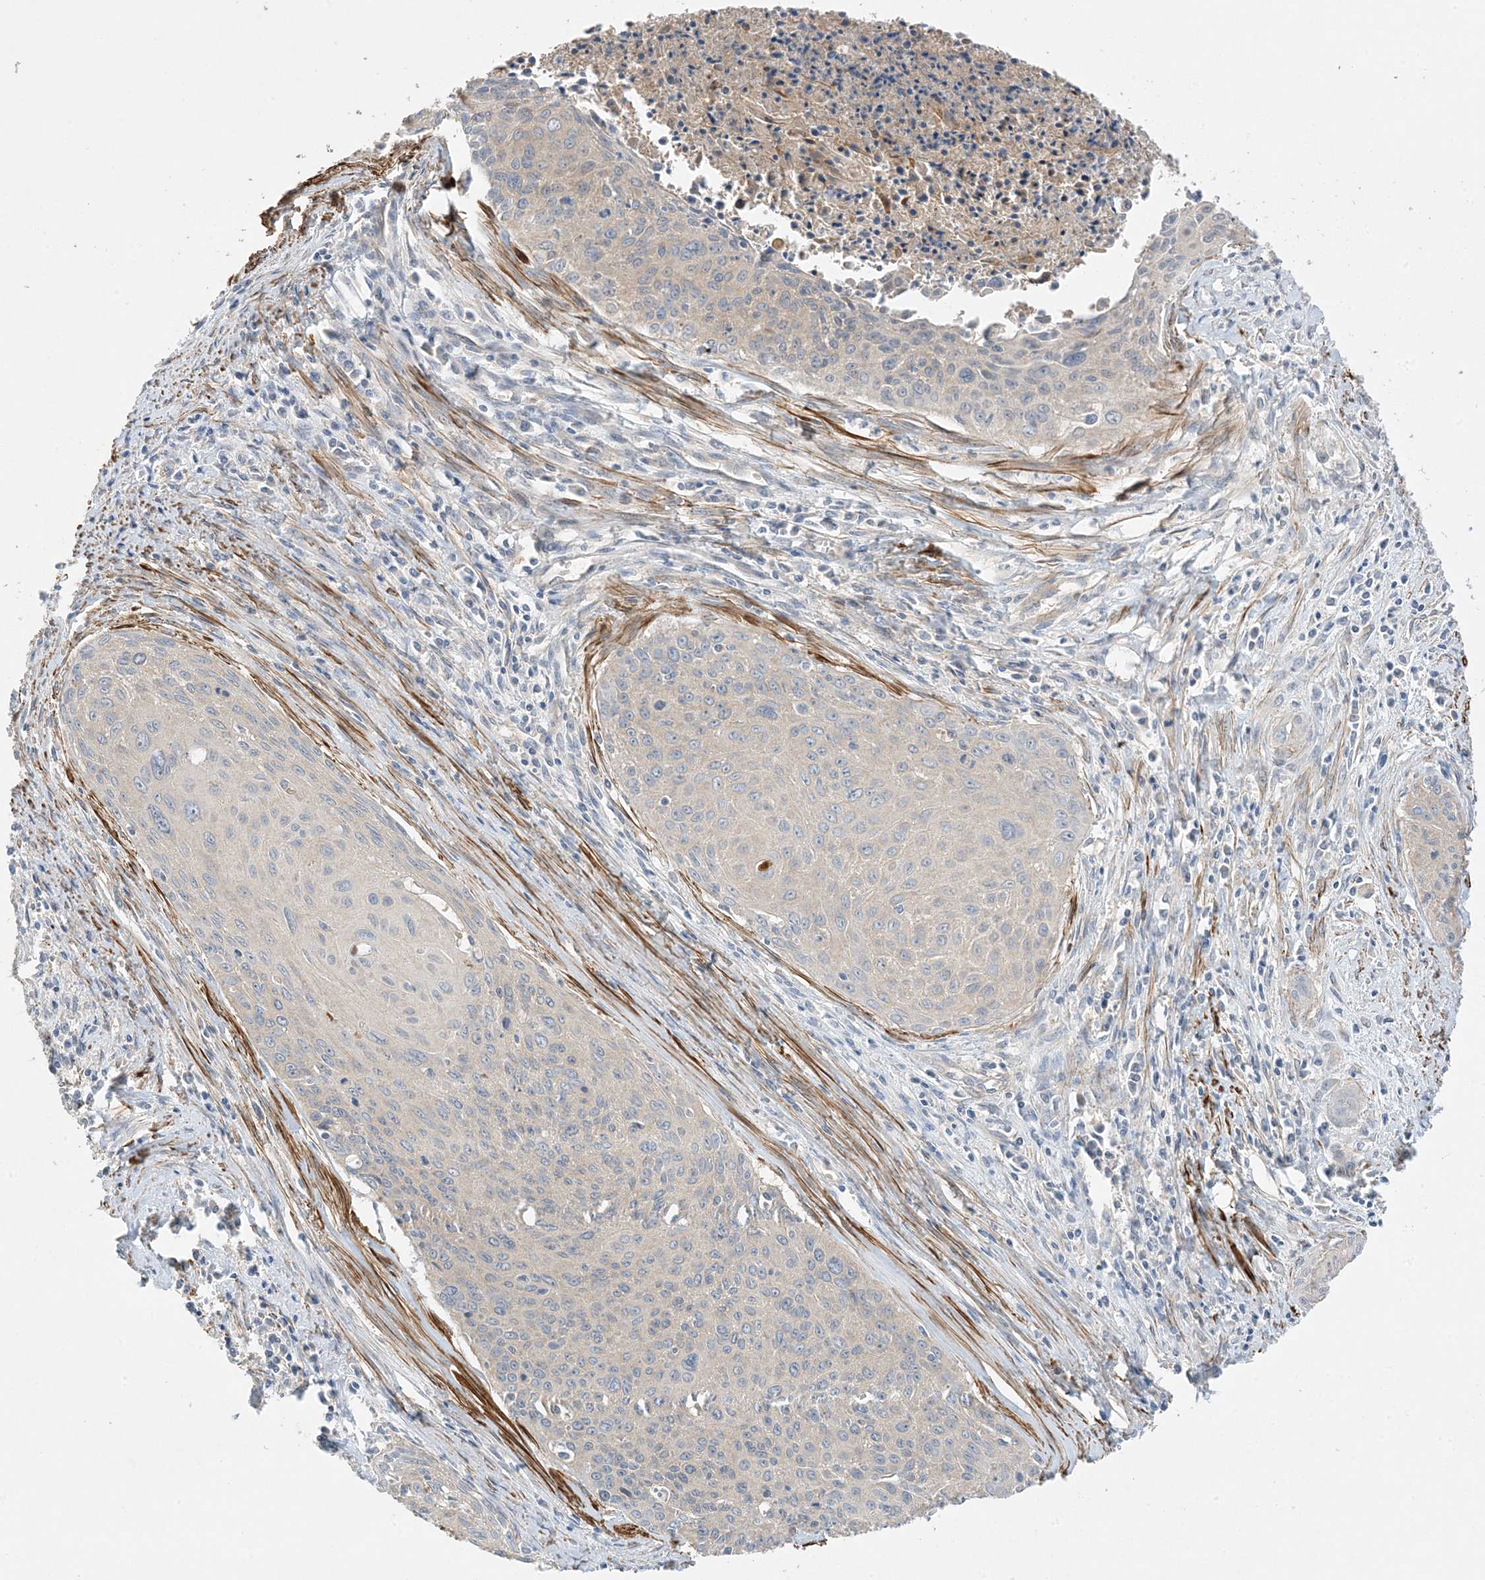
{"staining": {"intensity": "negative", "quantity": "none", "location": "none"}, "tissue": "cervical cancer", "cell_type": "Tumor cells", "image_type": "cancer", "snomed": [{"axis": "morphology", "description": "Squamous cell carcinoma, NOS"}, {"axis": "topography", "description": "Cervix"}], "caption": "Tumor cells are negative for protein expression in human cervical cancer (squamous cell carcinoma).", "gene": "KIFBP", "patient": {"sex": "female", "age": 55}}